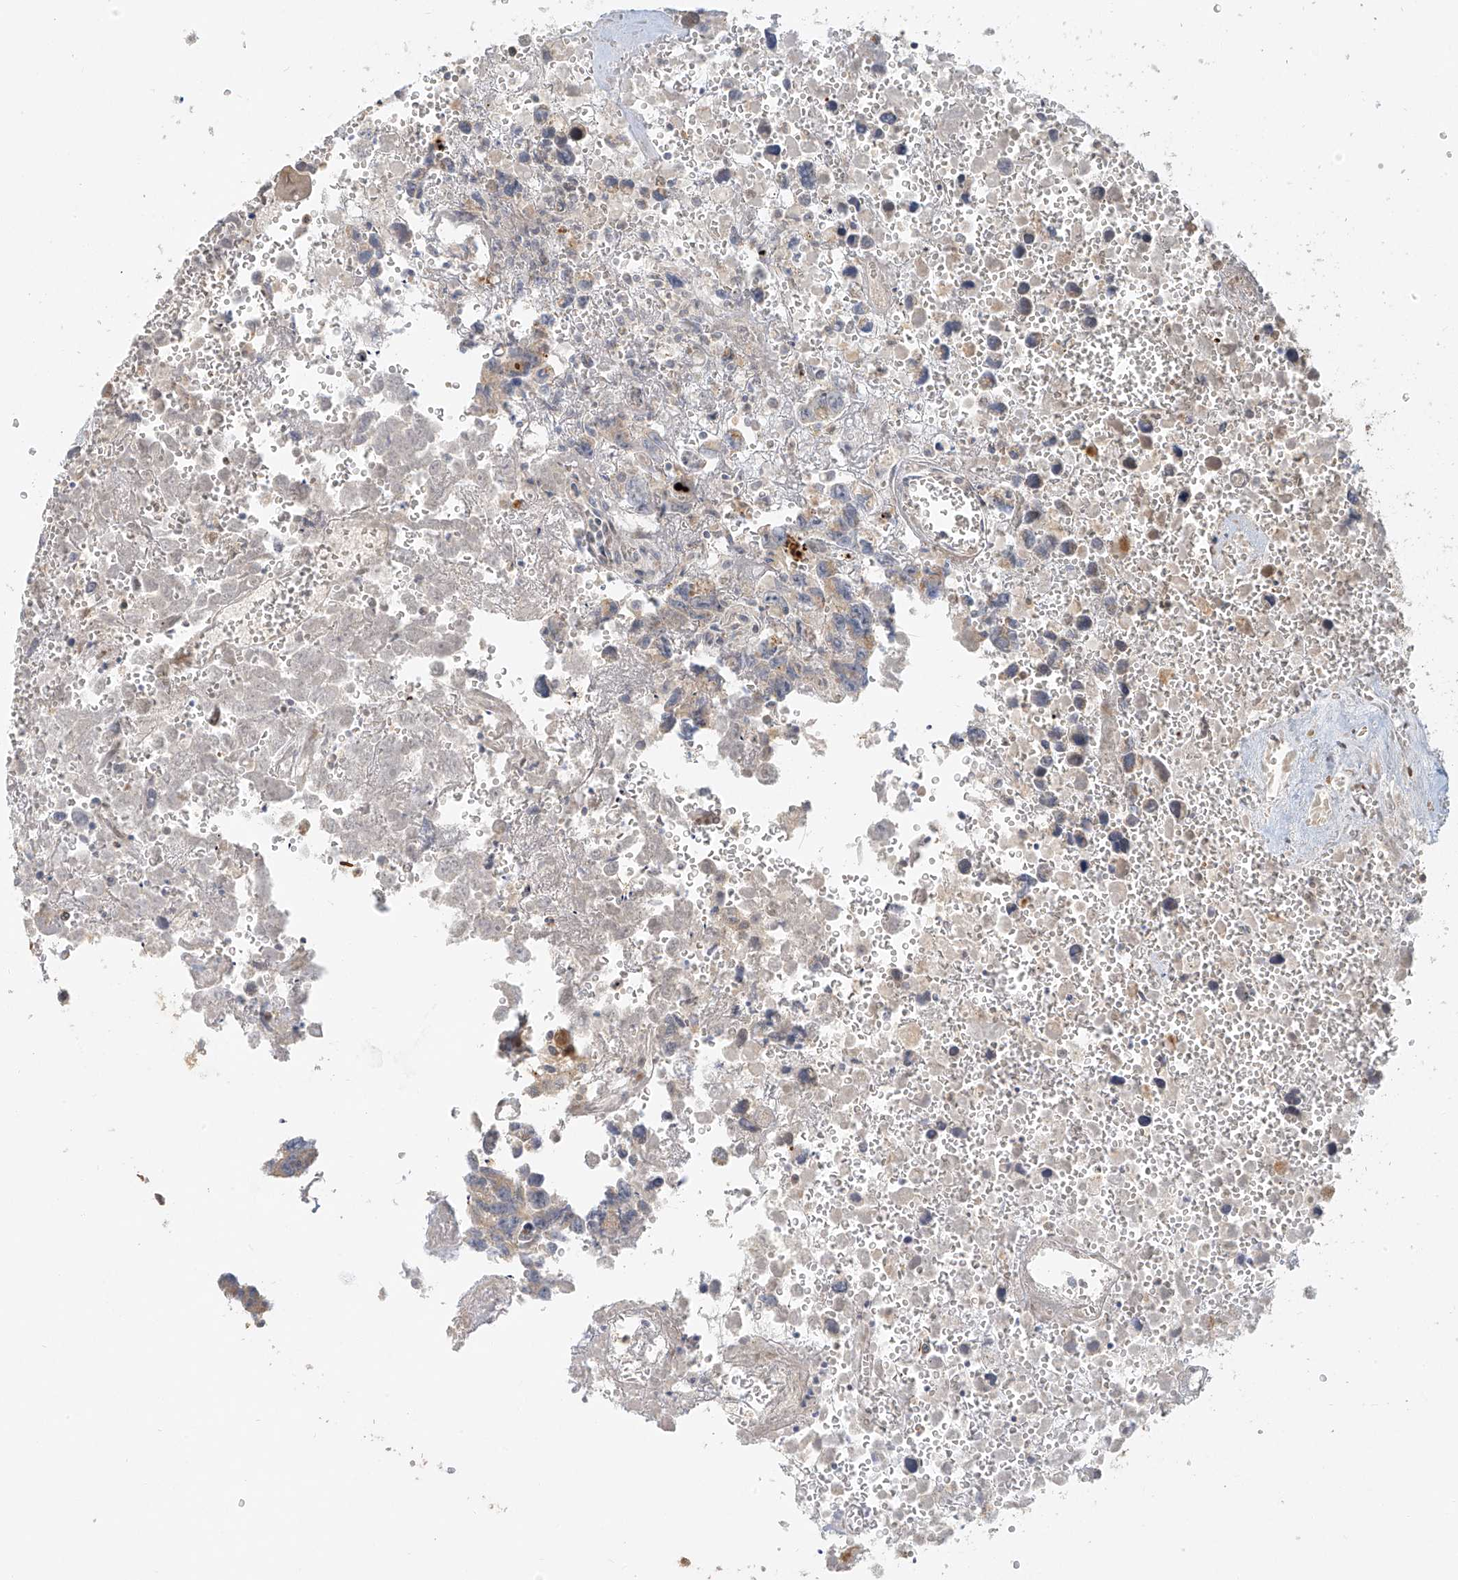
{"staining": {"intensity": "negative", "quantity": "none", "location": "none"}, "tissue": "testis cancer", "cell_type": "Tumor cells", "image_type": "cancer", "snomed": [{"axis": "morphology", "description": "Carcinoma, Embryonal, NOS"}, {"axis": "topography", "description": "Testis"}], "caption": "Tumor cells are negative for brown protein staining in testis embryonal carcinoma.", "gene": "MIPEP", "patient": {"sex": "male", "age": 31}}